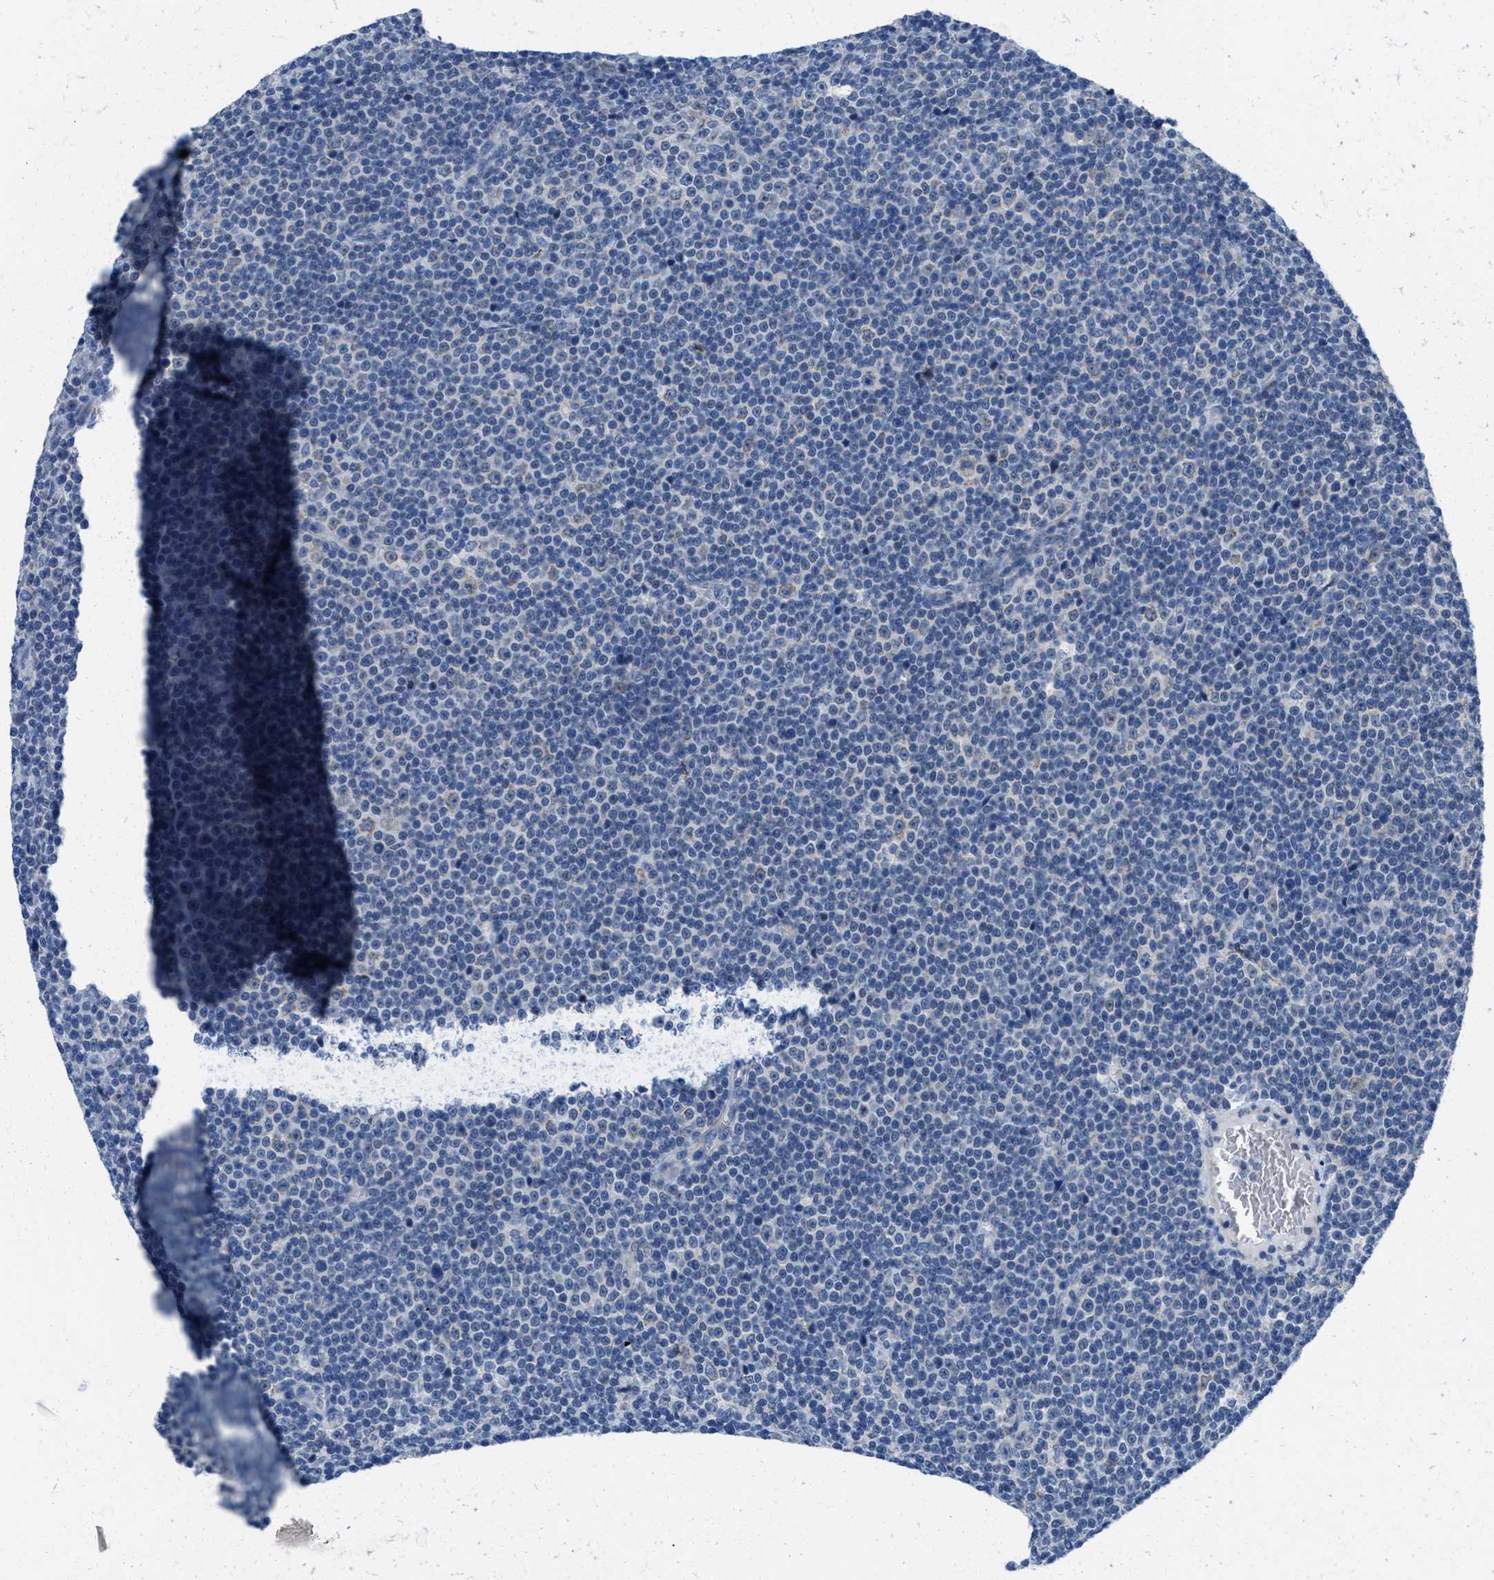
{"staining": {"intensity": "negative", "quantity": "none", "location": "none"}, "tissue": "lymphoma", "cell_type": "Tumor cells", "image_type": "cancer", "snomed": [{"axis": "morphology", "description": "Malignant lymphoma, non-Hodgkin's type, Low grade"}, {"axis": "topography", "description": "Lymph node"}], "caption": "A high-resolution photomicrograph shows immunohistochemistry (IHC) staining of malignant lymphoma, non-Hodgkin's type (low-grade), which demonstrates no significant staining in tumor cells.", "gene": "PTDSS1", "patient": {"sex": "female", "age": 67}}